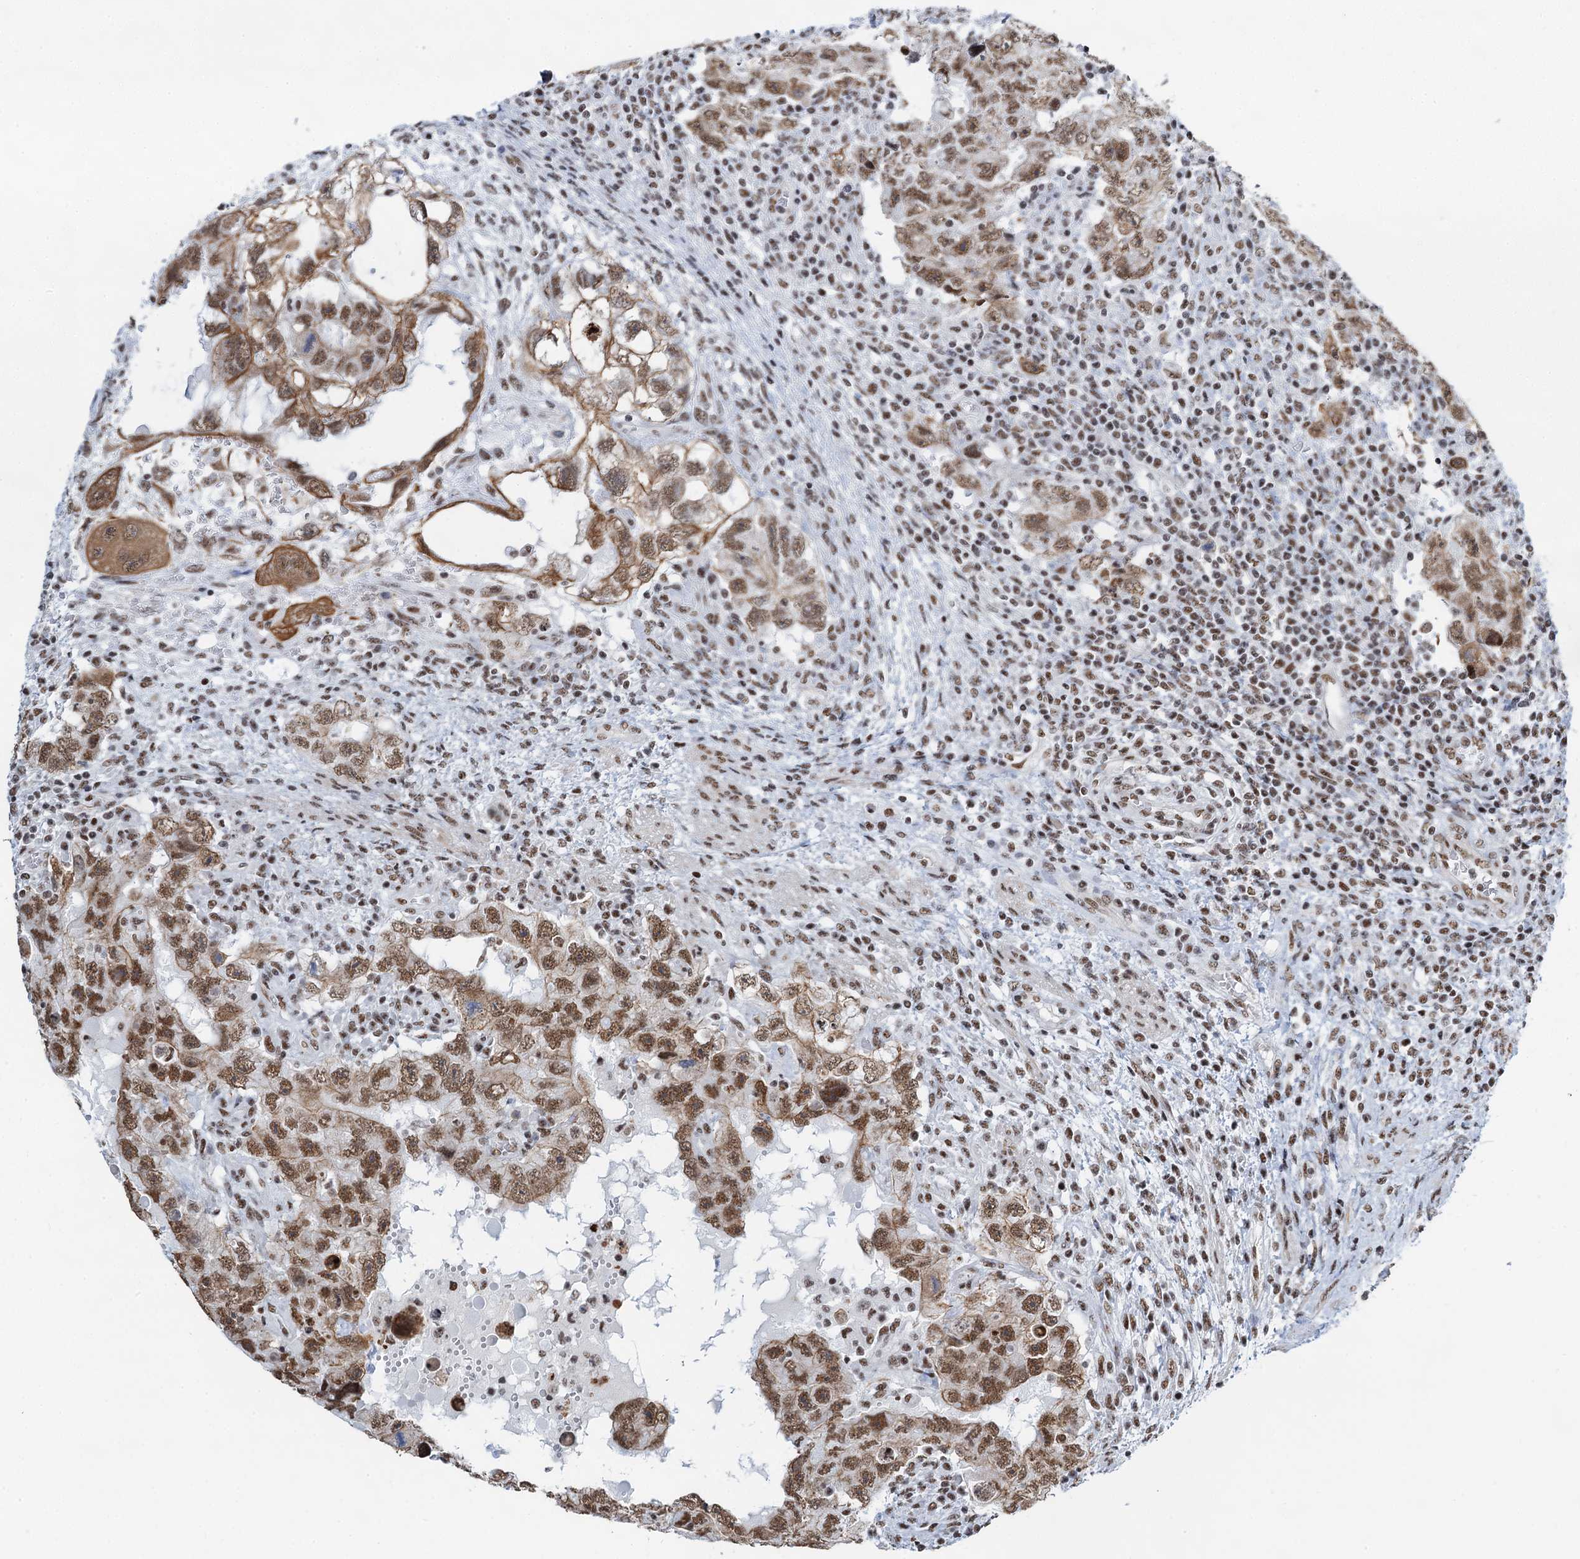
{"staining": {"intensity": "moderate", "quantity": ">75%", "location": "nuclear"}, "tissue": "testis cancer", "cell_type": "Tumor cells", "image_type": "cancer", "snomed": [{"axis": "morphology", "description": "Carcinoma, Embryonal, NOS"}, {"axis": "topography", "description": "Testis"}], "caption": "This image shows testis cancer stained with immunohistochemistry (IHC) to label a protein in brown. The nuclear of tumor cells show moderate positivity for the protein. Nuclei are counter-stained blue.", "gene": "ZNF609", "patient": {"sex": "male", "age": 26}}